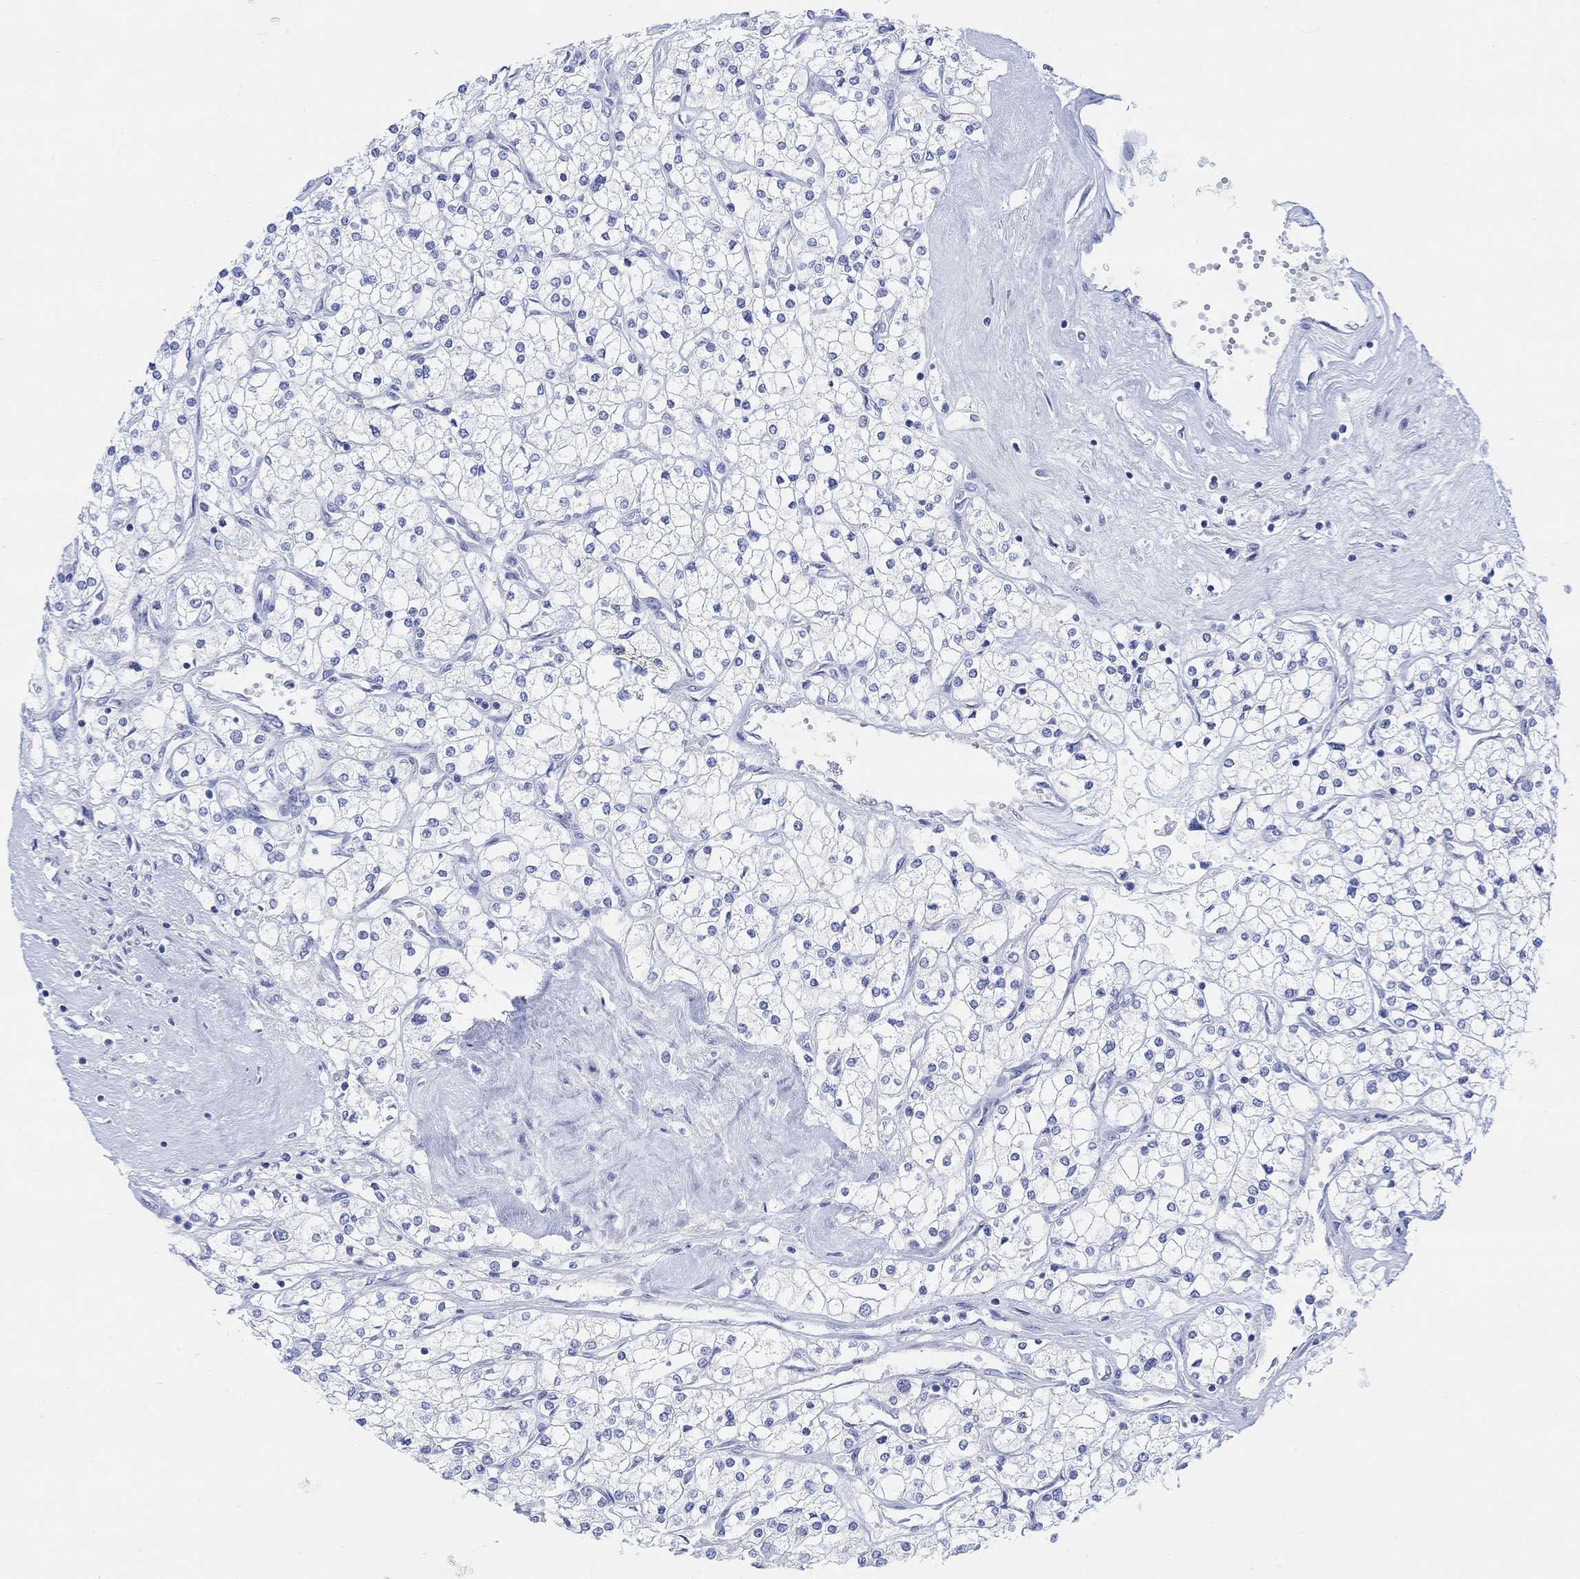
{"staining": {"intensity": "negative", "quantity": "none", "location": "none"}, "tissue": "renal cancer", "cell_type": "Tumor cells", "image_type": "cancer", "snomed": [{"axis": "morphology", "description": "Adenocarcinoma, NOS"}, {"axis": "topography", "description": "Kidney"}], "caption": "Protein analysis of adenocarcinoma (renal) reveals no significant positivity in tumor cells.", "gene": "GNG13", "patient": {"sex": "male", "age": 80}}